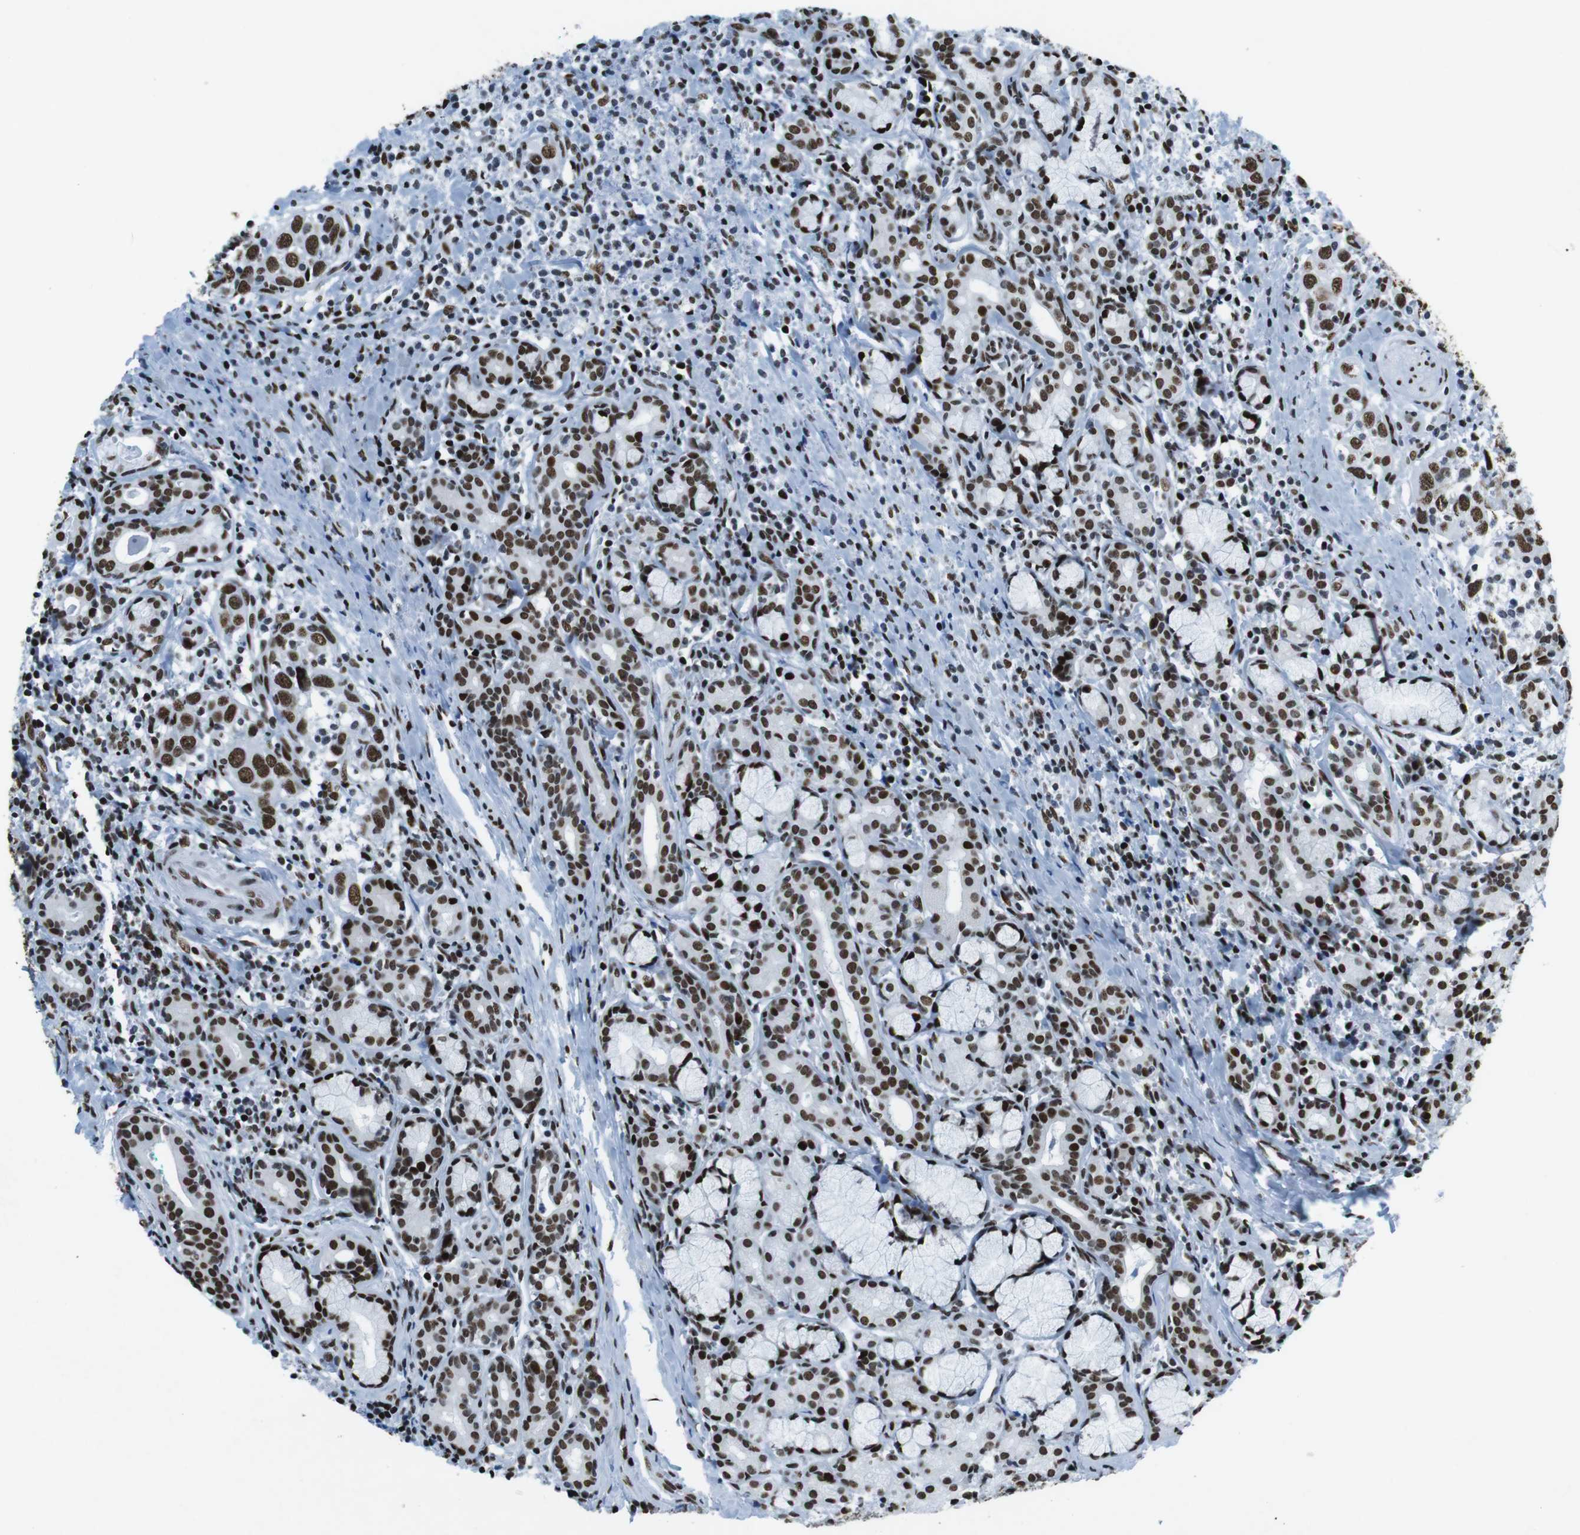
{"staining": {"intensity": "strong", "quantity": ">75%", "location": "nuclear"}, "tissue": "head and neck cancer", "cell_type": "Tumor cells", "image_type": "cancer", "snomed": [{"axis": "morphology", "description": "Squamous cell carcinoma, NOS"}, {"axis": "topography", "description": "Oral tissue"}, {"axis": "topography", "description": "Head-Neck"}], "caption": "Protein expression analysis of head and neck squamous cell carcinoma demonstrates strong nuclear staining in approximately >75% of tumor cells.", "gene": "CITED2", "patient": {"sex": "female", "age": 50}}